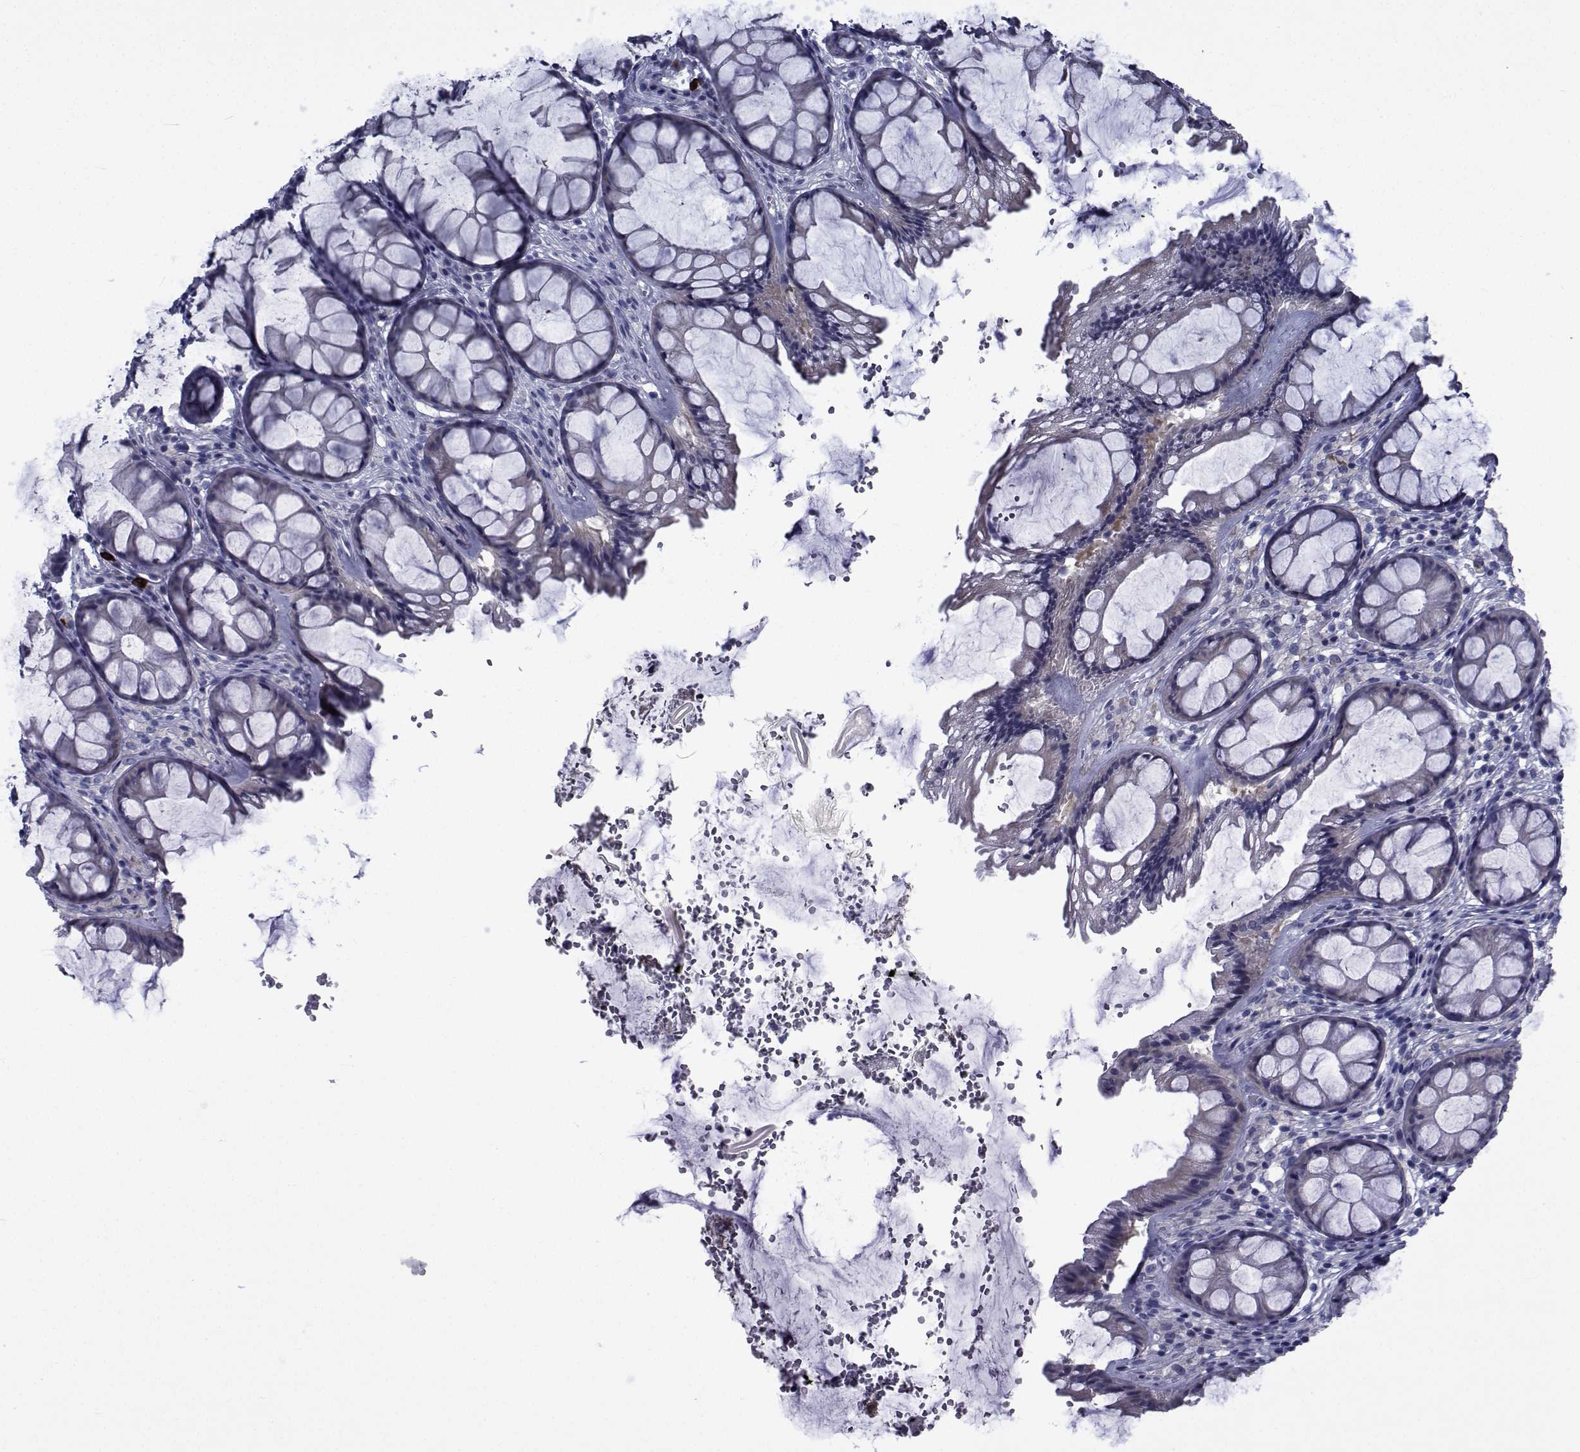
{"staining": {"intensity": "negative", "quantity": "none", "location": "none"}, "tissue": "rectum", "cell_type": "Glandular cells", "image_type": "normal", "snomed": [{"axis": "morphology", "description": "Normal tissue, NOS"}, {"axis": "topography", "description": "Rectum"}], "caption": "This is an immunohistochemistry (IHC) micrograph of unremarkable human rectum. There is no staining in glandular cells.", "gene": "CHRNA1", "patient": {"sex": "female", "age": 62}}